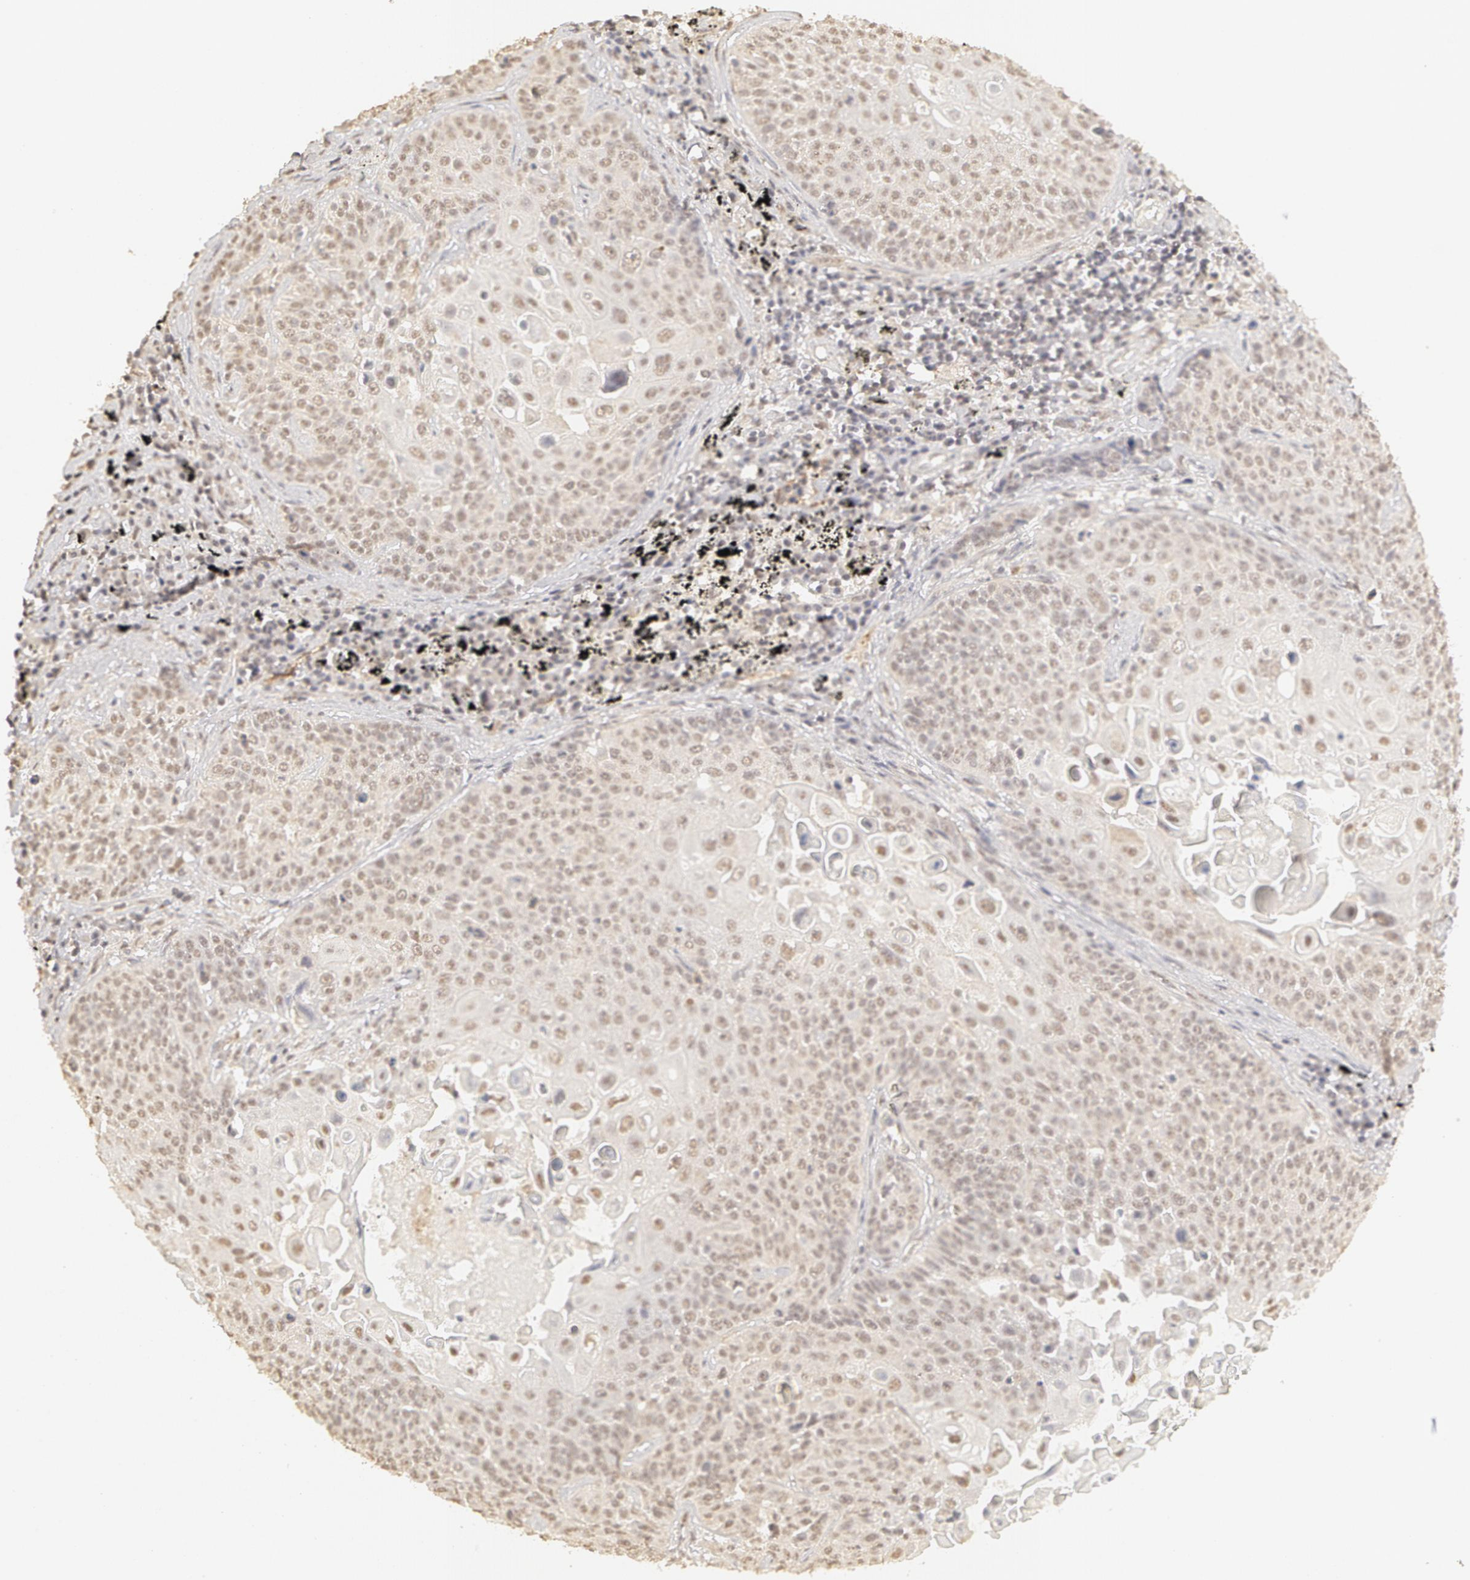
{"staining": {"intensity": "weak", "quantity": ">75%", "location": "nuclear"}, "tissue": "lung cancer", "cell_type": "Tumor cells", "image_type": "cancer", "snomed": [{"axis": "morphology", "description": "Adenocarcinoma, NOS"}, {"axis": "topography", "description": "Lung"}], "caption": "Immunohistochemical staining of lung cancer (adenocarcinoma) demonstrates weak nuclear protein expression in about >75% of tumor cells.", "gene": "ADAM10", "patient": {"sex": "male", "age": 60}}